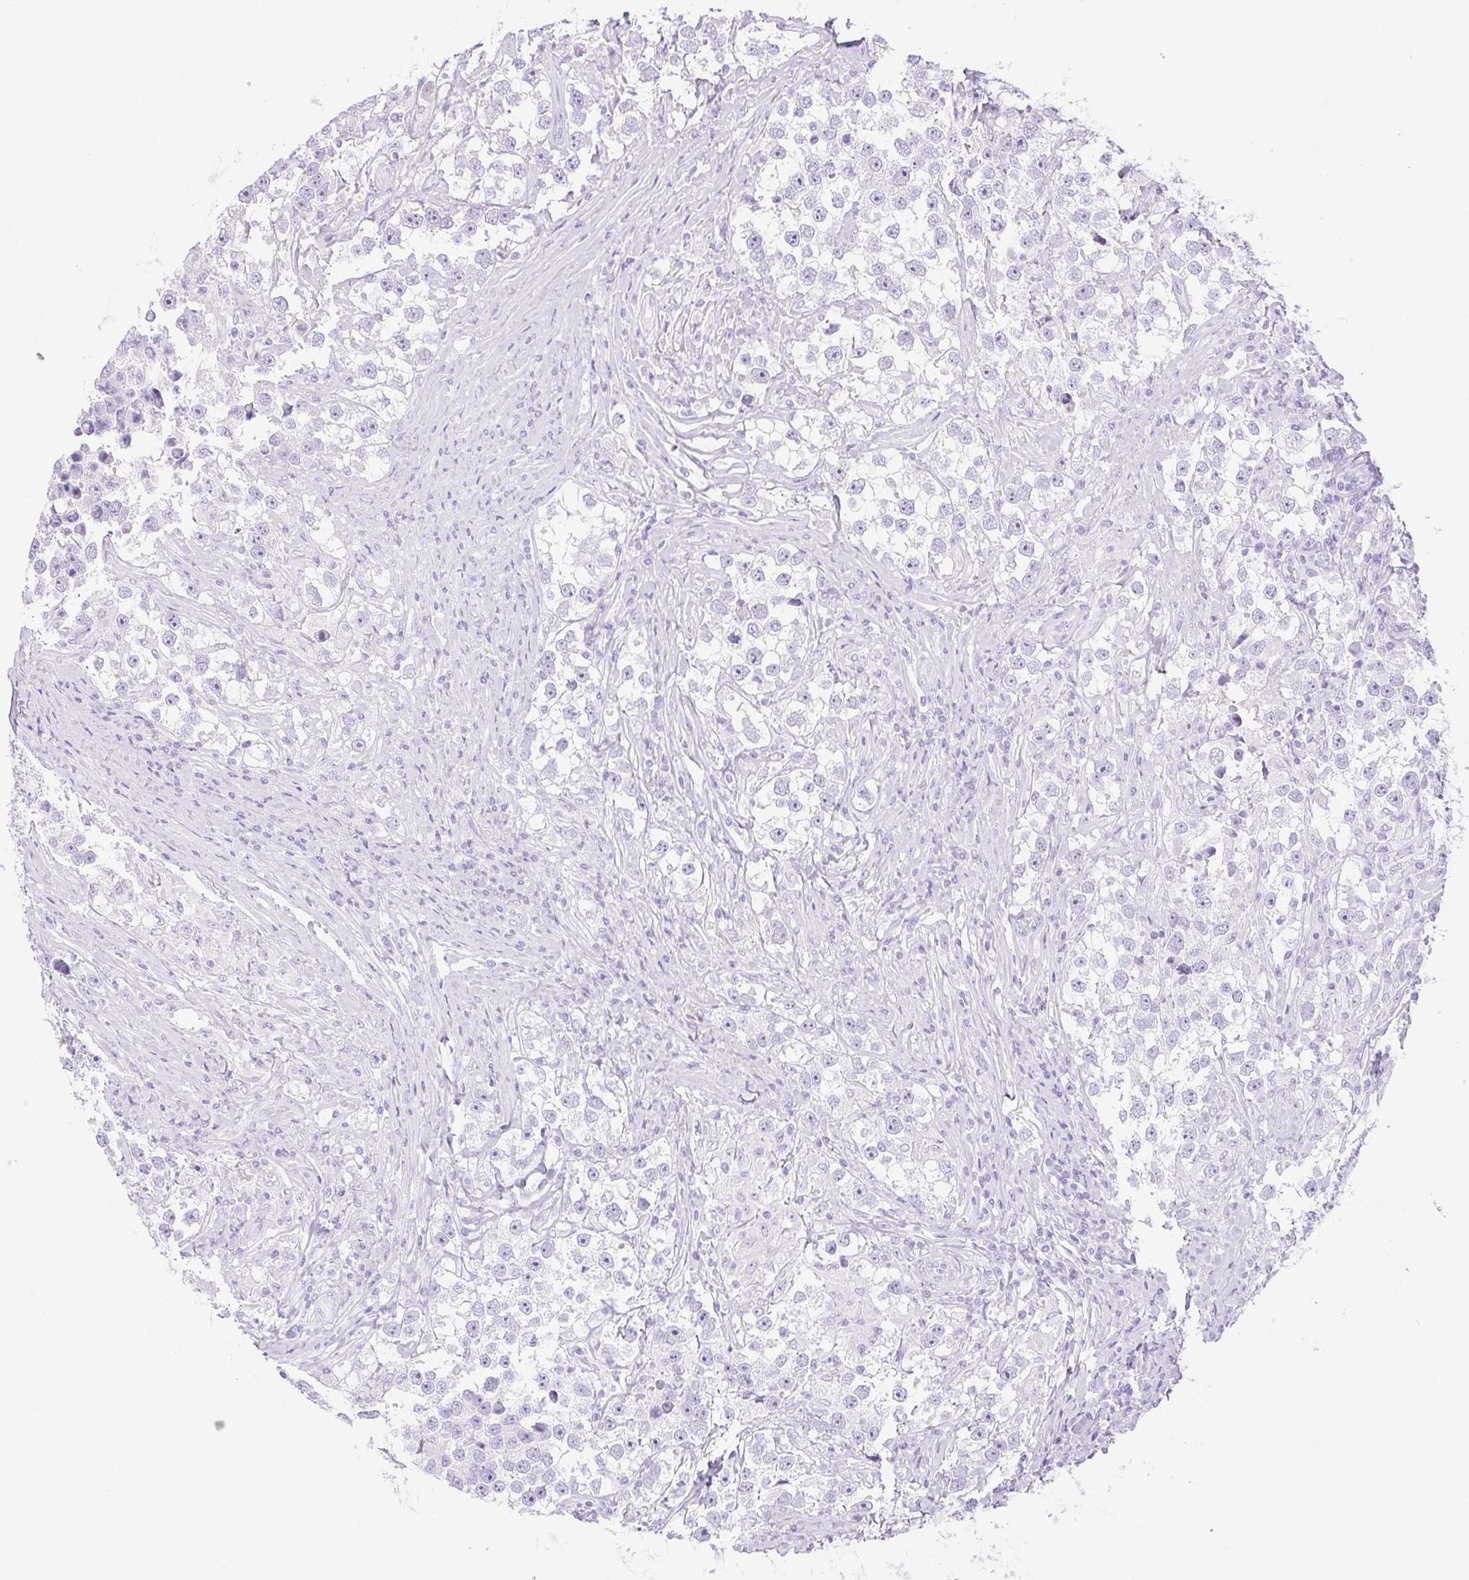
{"staining": {"intensity": "negative", "quantity": "none", "location": "none"}, "tissue": "testis cancer", "cell_type": "Tumor cells", "image_type": "cancer", "snomed": [{"axis": "morphology", "description": "Seminoma, NOS"}, {"axis": "topography", "description": "Testis"}], "caption": "Immunohistochemistry (IHC) of testis cancer (seminoma) exhibits no expression in tumor cells.", "gene": "PAPPA2", "patient": {"sex": "male", "age": 46}}